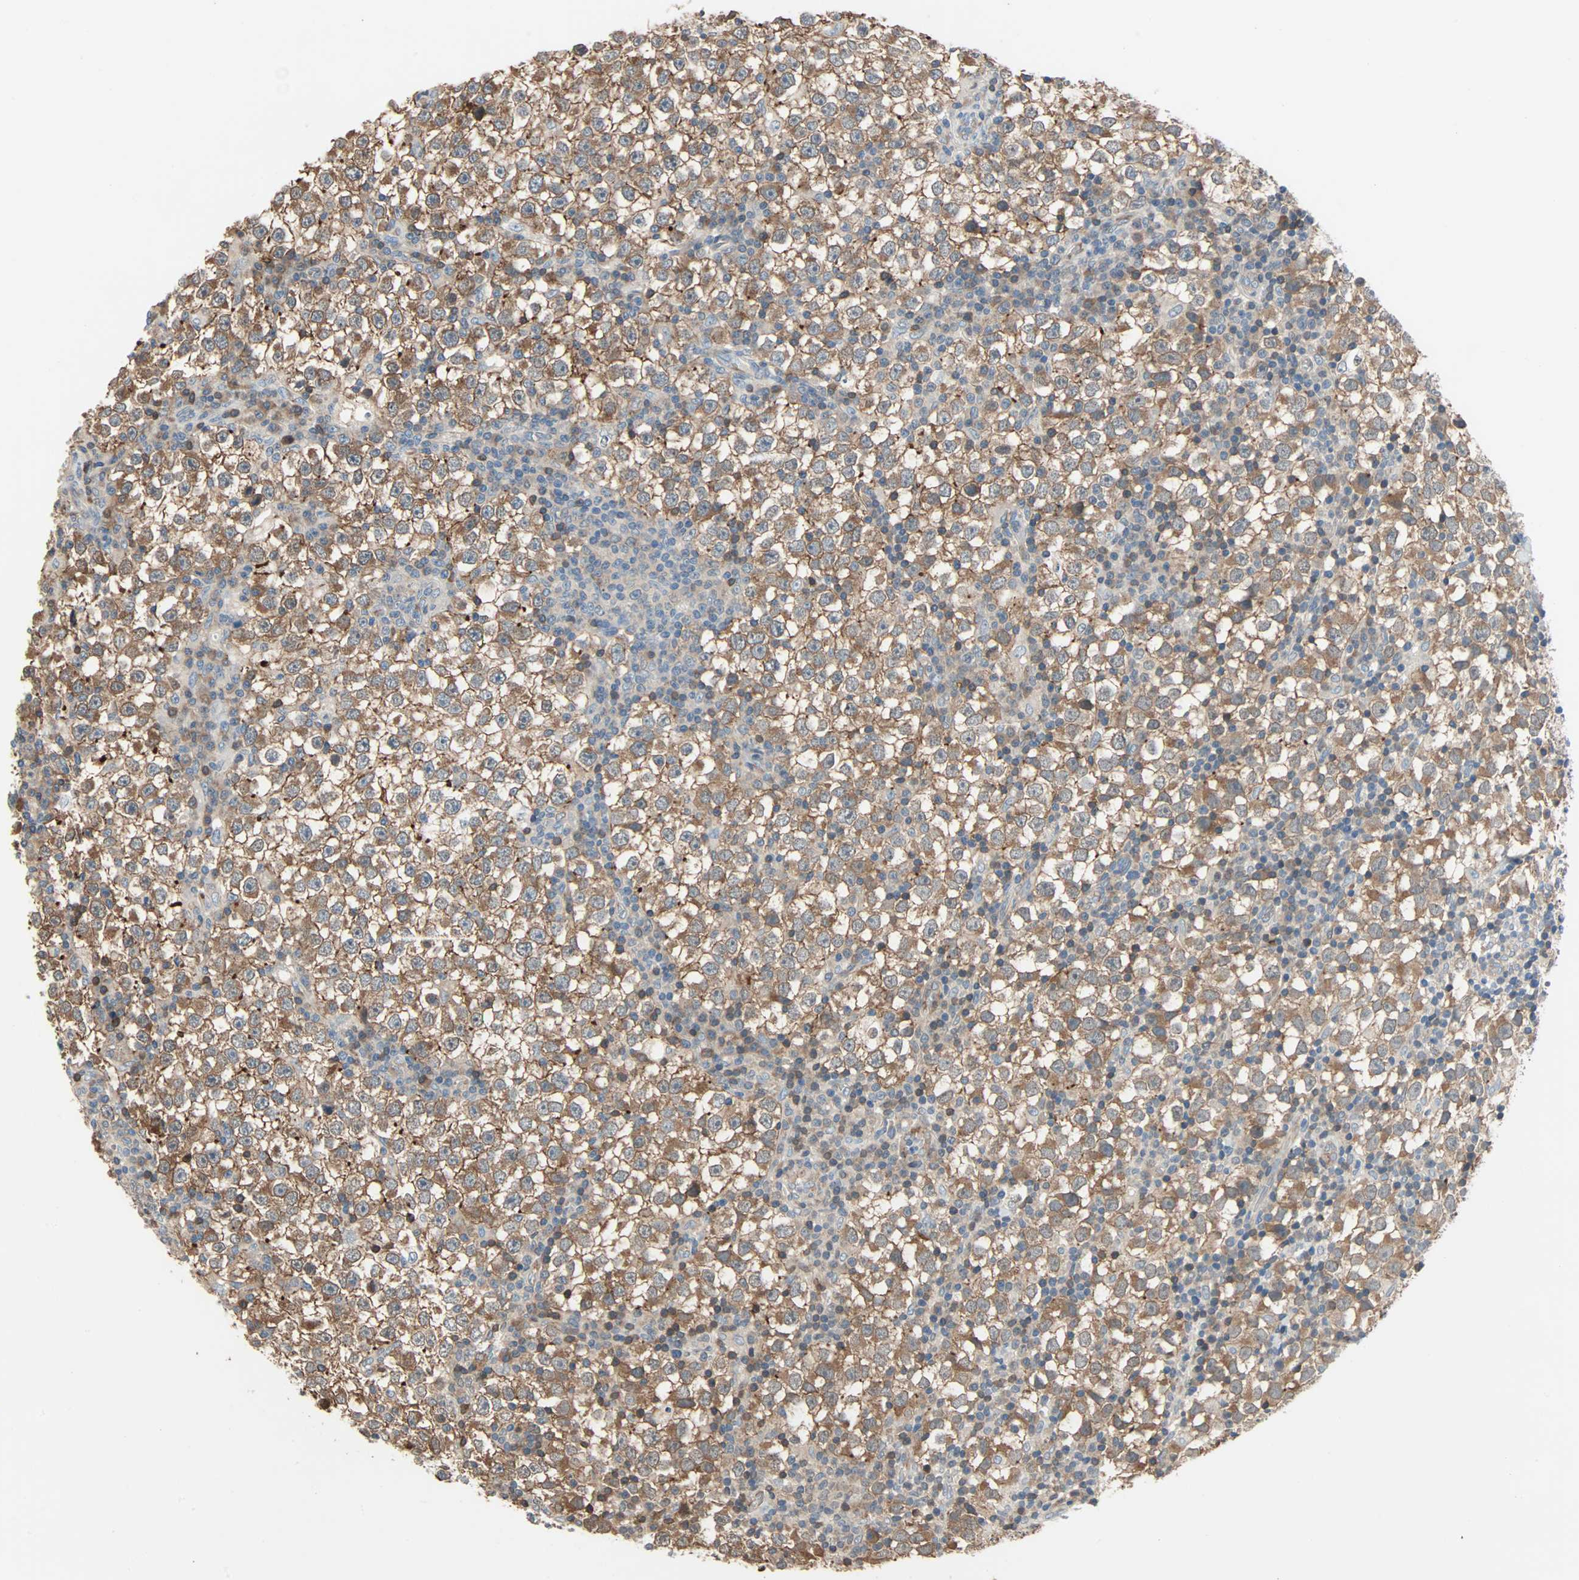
{"staining": {"intensity": "strong", "quantity": ">75%", "location": "cytoplasmic/membranous"}, "tissue": "testis cancer", "cell_type": "Tumor cells", "image_type": "cancer", "snomed": [{"axis": "morphology", "description": "Seminoma, NOS"}, {"axis": "topography", "description": "Testis"}], "caption": "Immunohistochemistry (IHC) (DAB) staining of human testis seminoma exhibits strong cytoplasmic/membranous protein staining in approximately >75% of tumor cells. (DAB (3,3'-diaminobenzidine) = brown stain, brightfield microscopy at high magnification).", "gene": "TNFRSF12A", "patient": {"sex": "male", "age": 65}}